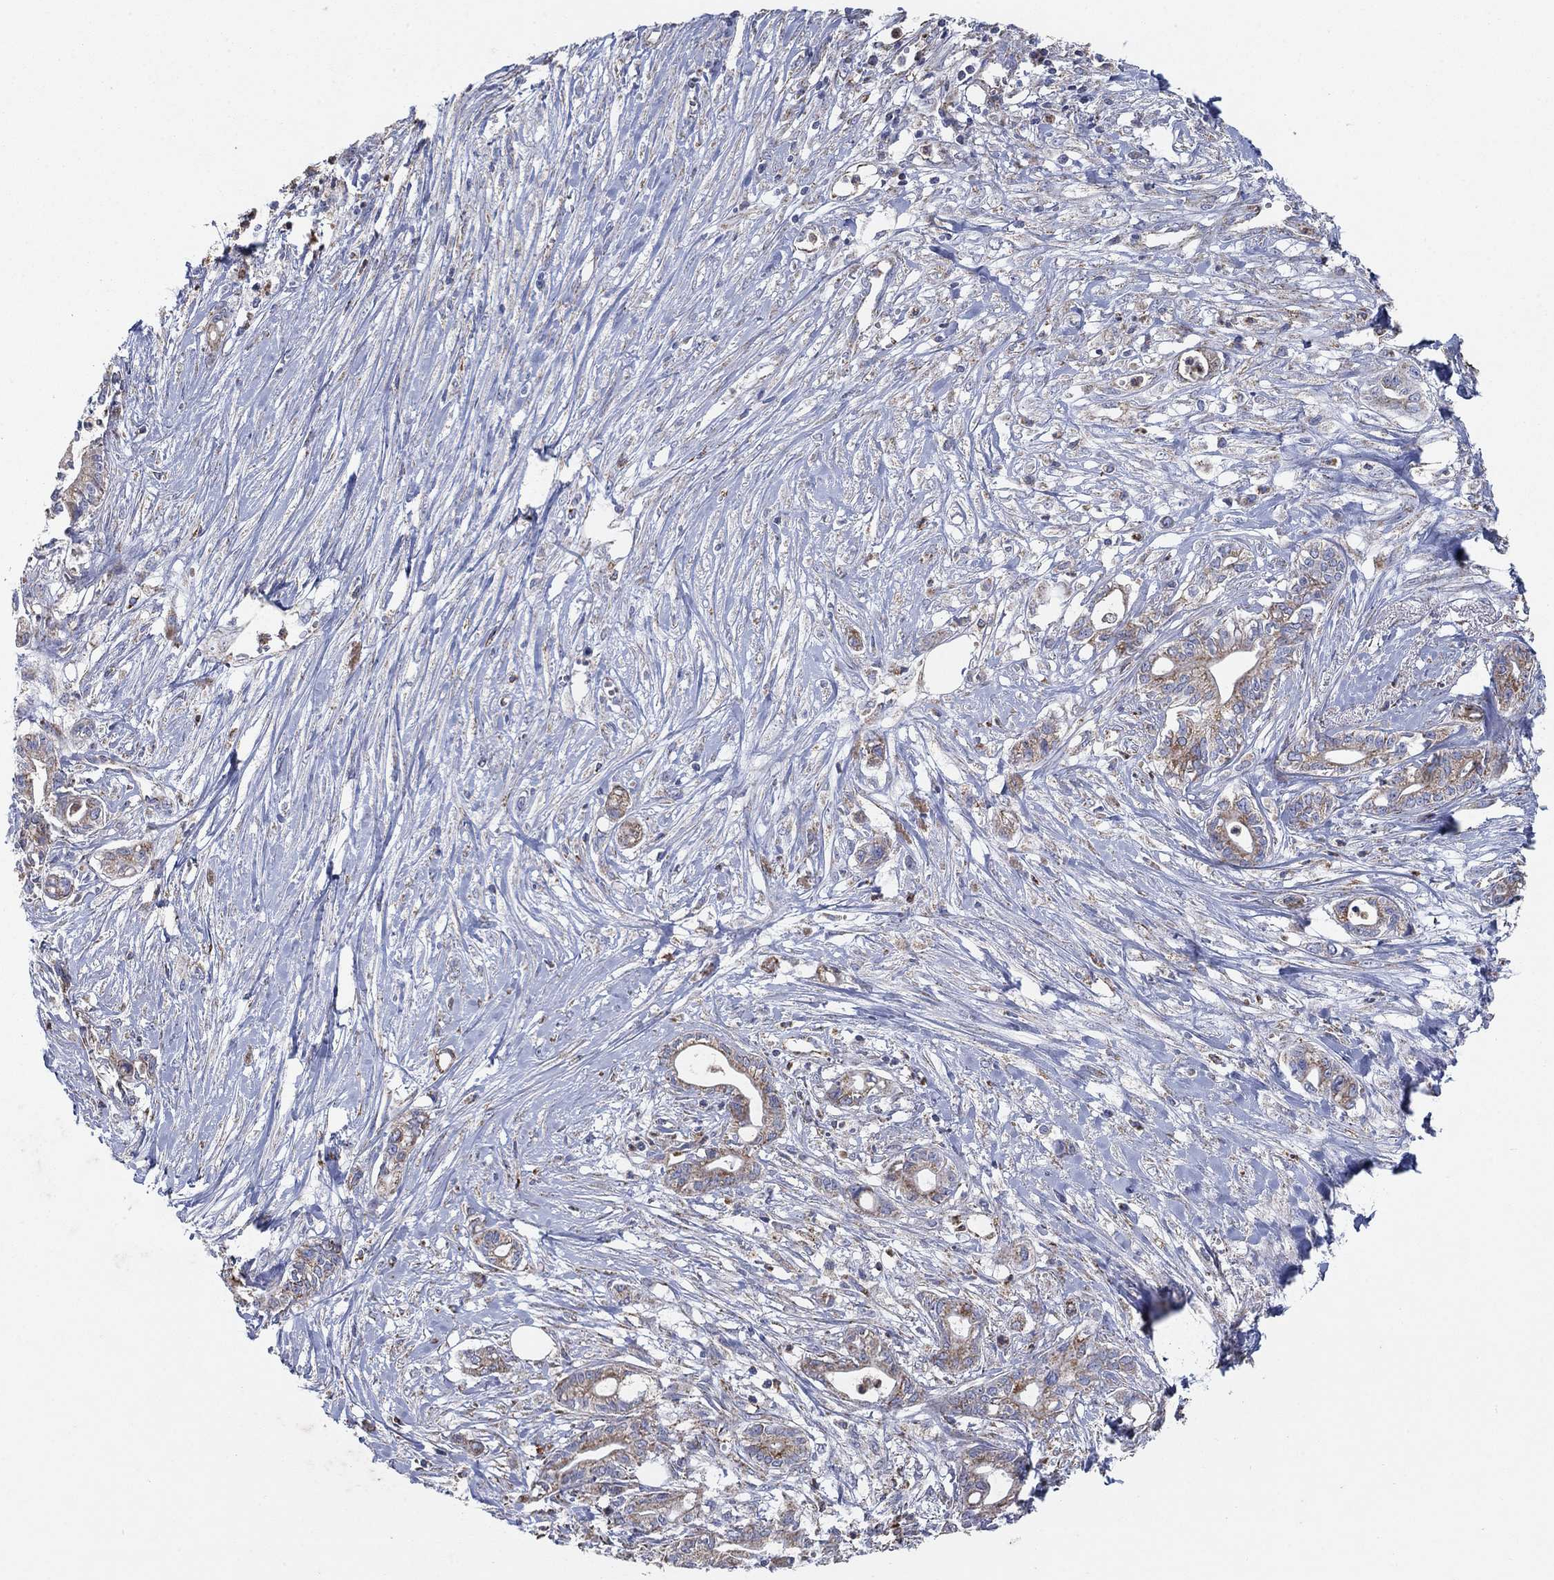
{"staining": {"intensity": "weak", "quantity": ">75%", "location": "cytoplasmic/membranous"}, "tissue": "pancreatic cancer", "cell_type": "Tumor cells", "image_type": "cancer", "snomed": [{"axis": "morphology", "description": "Adenocarcinoma, NOS"}, {"axis": "topography", "description": "Pancreas"}], "caption": "Immunohistochemistry (IHC) of pancreatic adenocarcinoma reveals low levels of weak cytoplasmic/membranous expression in about >75% of tumor cells.", "gene": "PNPLA2", "patient": {"sex": "male", "age": 71}}